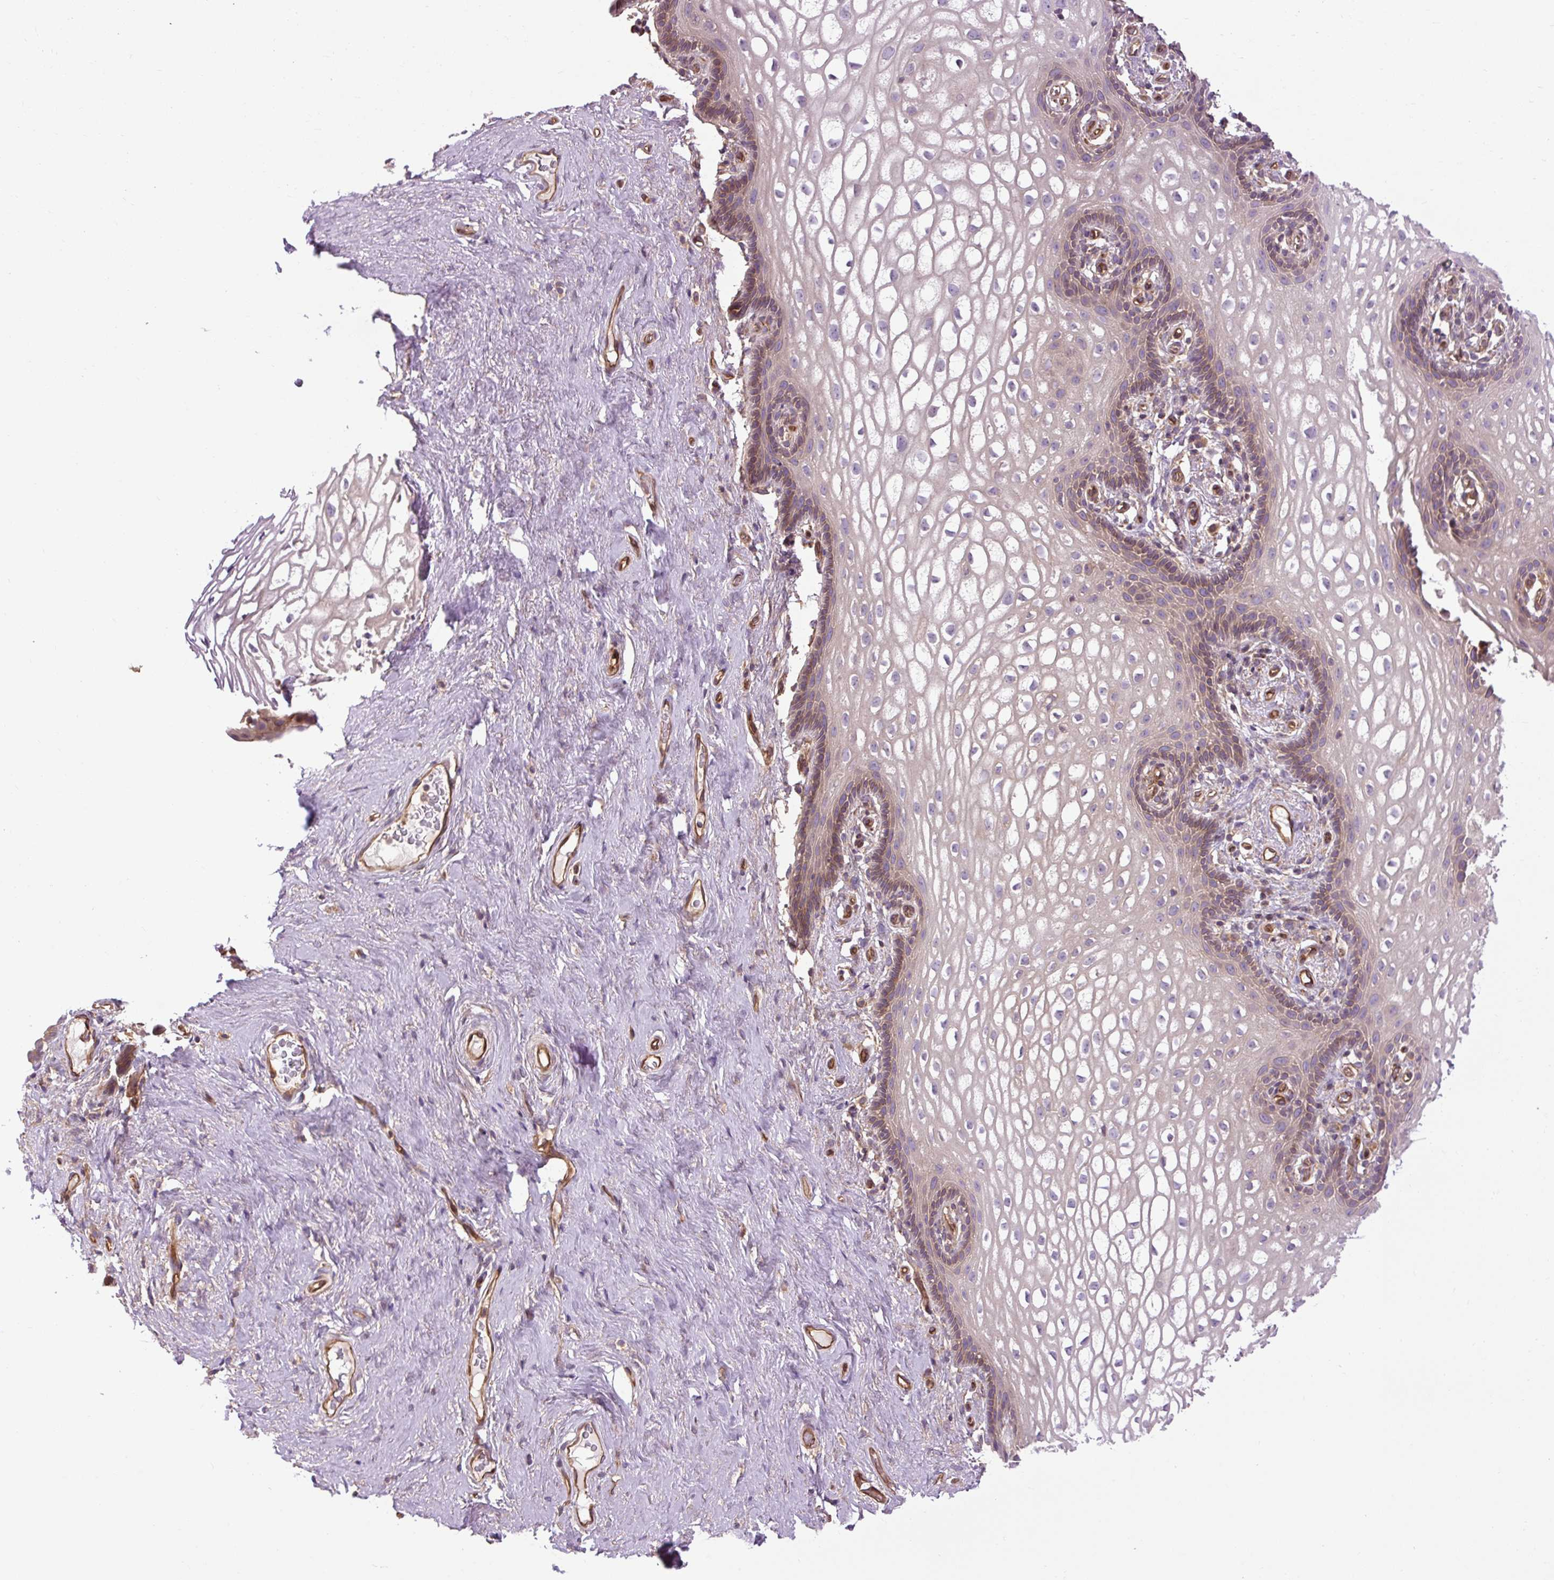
{"staining": {"intensity": "moderate", "quantity": "<25%", "location": "cytoplasmic/membranous"}, "tissue": "vagina", "cell_type": "Squamous epithelial cells", "image_type": "normal", "snomed": [{"axis": "morphology", "description": "Normal tissue, NOS"}, {"axis": "topography", "description": "Vagina"}, {"axis": "topography", "description": "Peripheral nerve tissue"}], "caption": "IHC staining of normal vagina, which demonstrates low levels of moderate cytoplasmic/membranous expression in about <25% of squamous epithelial cells indicating moderate cytoplasmic/membranous protein positivity. The staining was performed using DAB (3,3'-diaminobenzidine) (brown) for protein detection and nuclei were counterstained in hematoxylin (blue).", "gene": "CCDC93", "patient": {"sex": "female", "age": 71}}